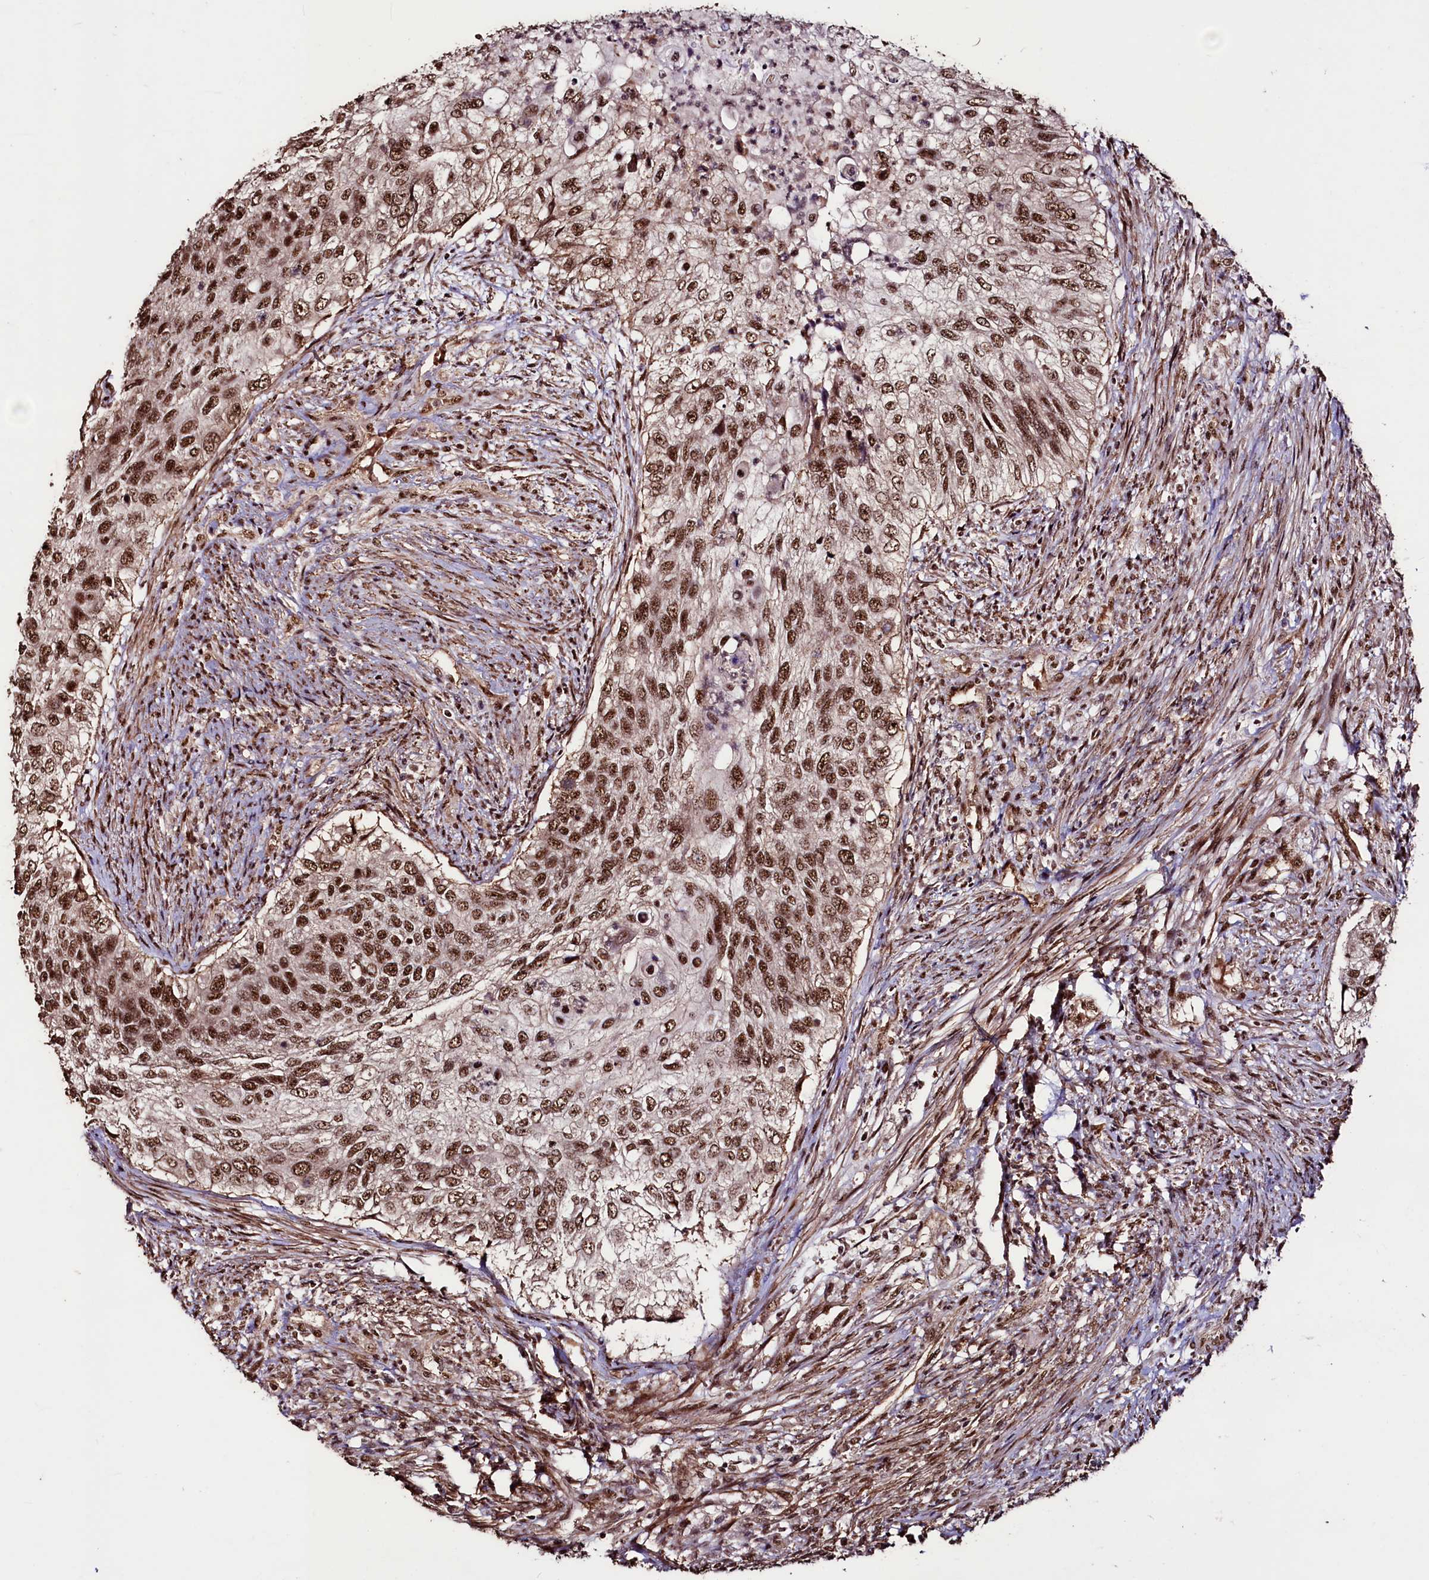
{"staining": {"intensity": "moderate", "quantity": ">75%", "location": "nuclear"}, "tissue": "urothelial cancer", "cell_type": "Tumor cells", "image_type": "cancer", "snomed": [{"axis": "morphology", "description": "Urothelial carcinoma, High grade"}, {"axis": "topography", "description": "Urinary bladder"}], "caption": "Immunohistochemistry of human high-grade urothelial carcinoma shows medium levels of moderate nuclear staining in approximately >75% of tumor cells. Immunohistochemistry stains the protein in brown and the nuclei are stained blue.", "gene": "SFSWAP", "patient": {"sex": "female", "age": 60}}